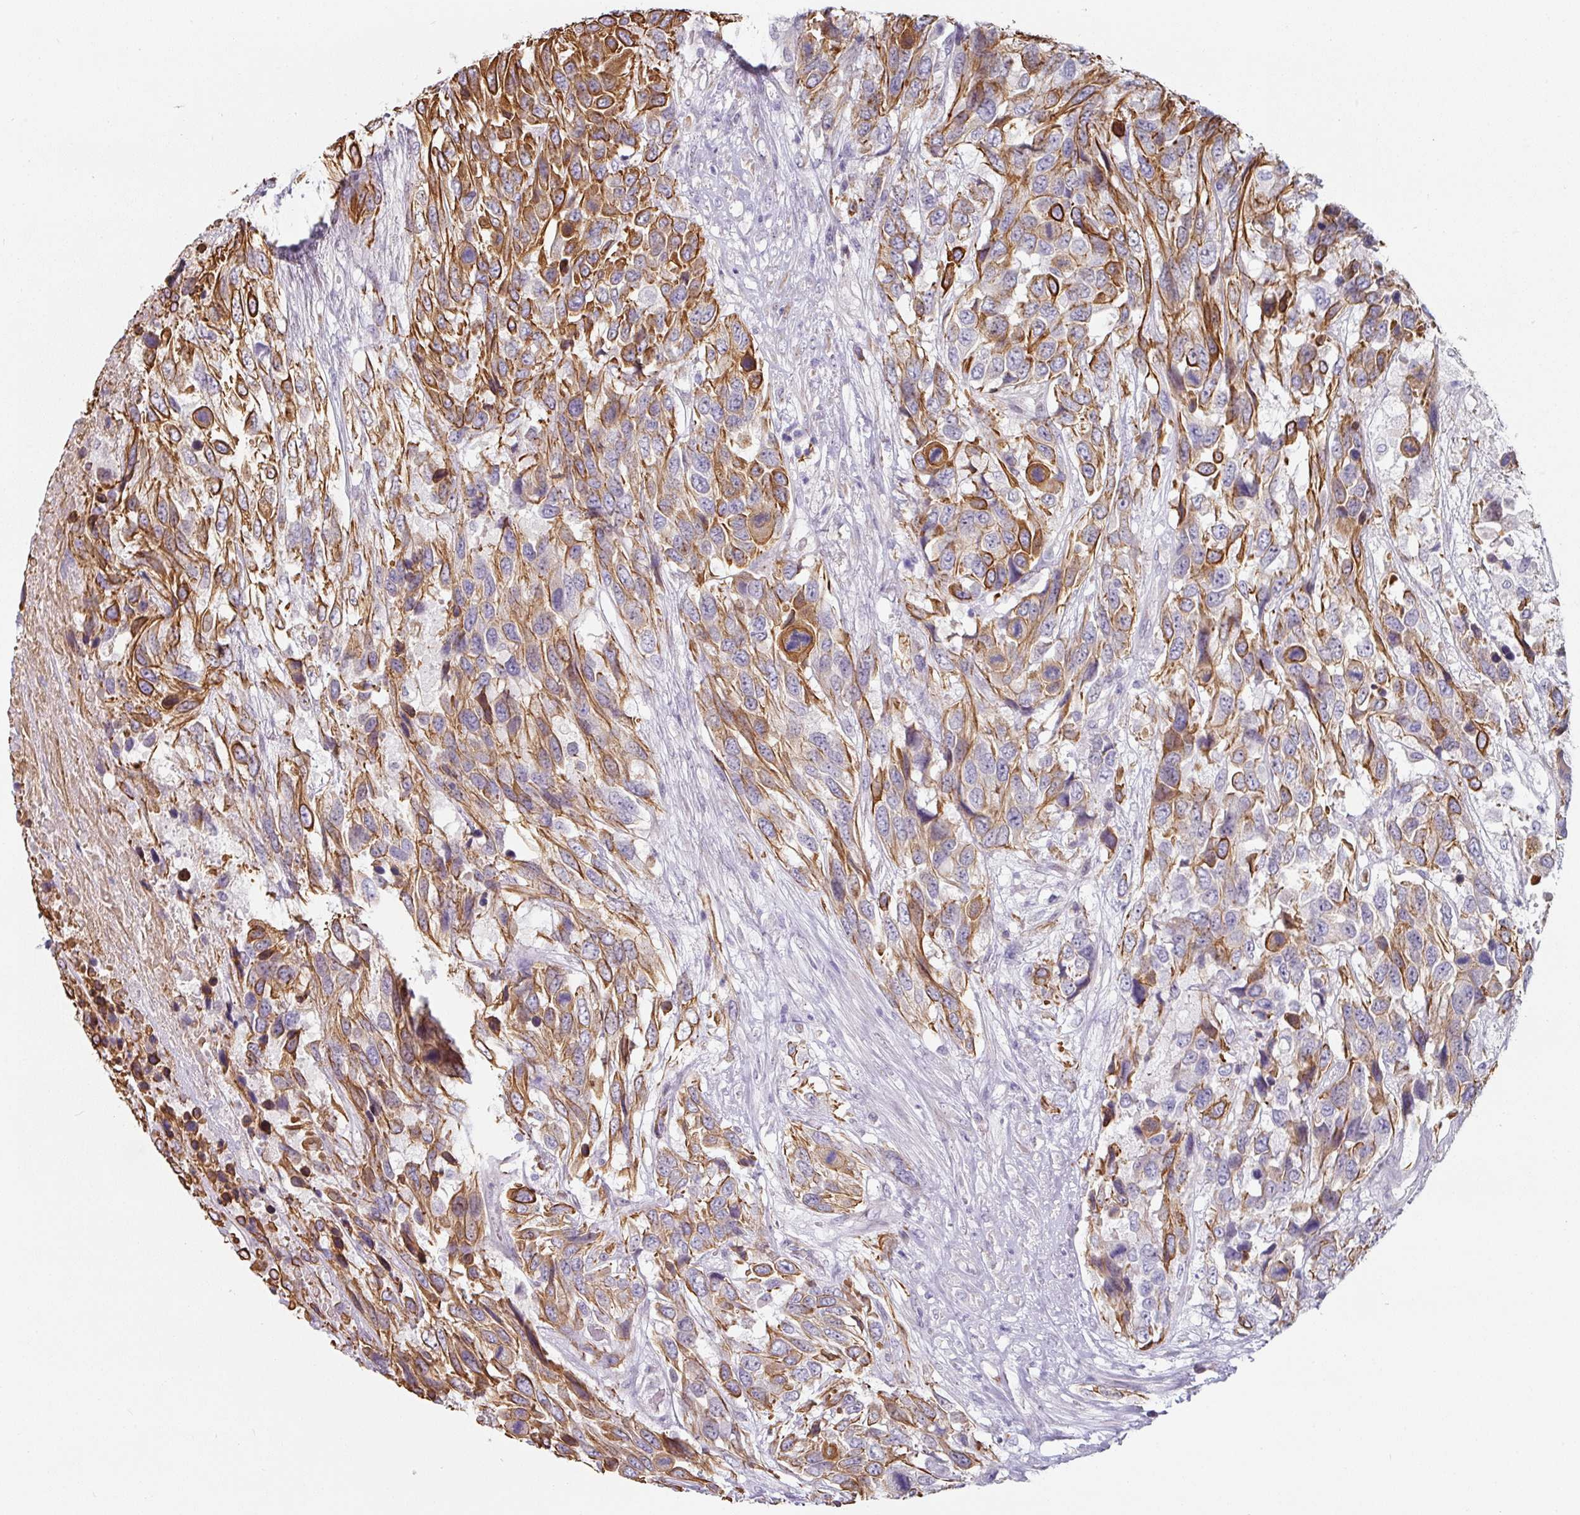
{"staining": {"intensity": "moderate", "quantity": ">75%", "location": "cytoplasmic/membranous"}, "tissue": "urothelial cancer", "cell_type": "Tumor cells", "image_type": "cancer", "snomed": [{"axis": "morphology", "description": "Urothelial carcinoma, High grade"}, {"axis": "topography", "description": "Urinary bladder"}], "caption": "Brown immunohistochemical staining in human high-grade urothelial carcinoma reveals moderate cytoplasmic/membranous positivity in approximately >75% of tumor cells.", "gene": "CEP78", "patient": {"sex": "female", "age": 70}}